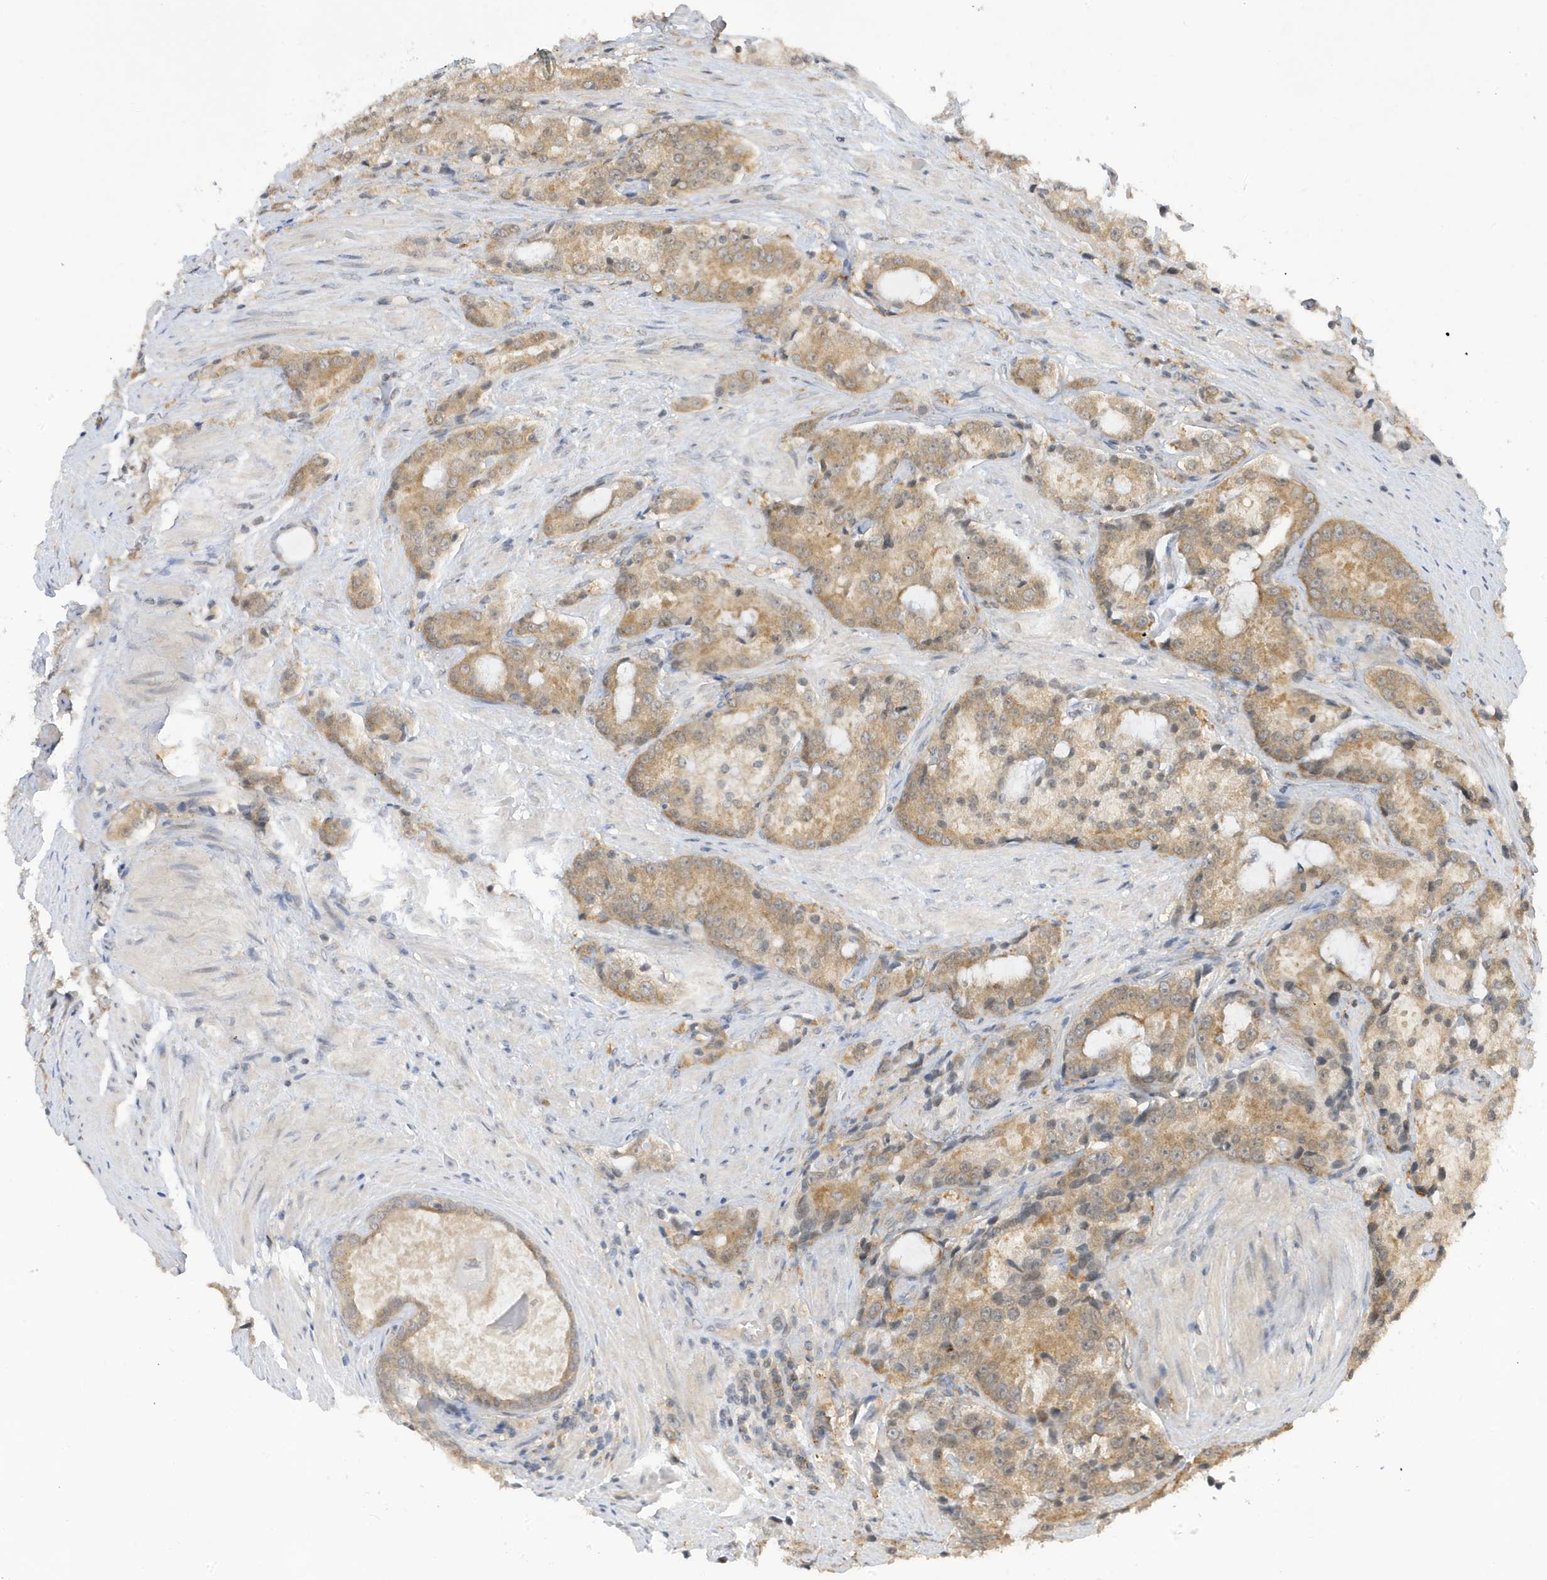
{"staining": {"intensity": "moderate", "quantity": ">75%", "location": "cytoplasmic/membranous,nuclear"}, "tissue": "prostate cancer", "cell_type": "Tumor cells", "image_type": "cancer", "snomed": [{"axis": "morphology", "description": "Adenocarcinoma, High grade"}, {"axis": "topography", "description": "Prostate"}], "caption": "DAB (3,3'-diaminobenzidine) immunohistochemical staining of human prostate adenocarcinoma (high-grade) shows moderate cytoplasmic/membranous and nuclear protein positivity in approximately >75% of tumor cells. The staining was performed using DAB (3,3'-diaminobenzidine) to visualize the protein expression in brown, while the nuclei were stained in blue with hematoxylin (Magnification: 20x).", "gene": "TAB3", "patient": {"sex": "male", "age": 66}}